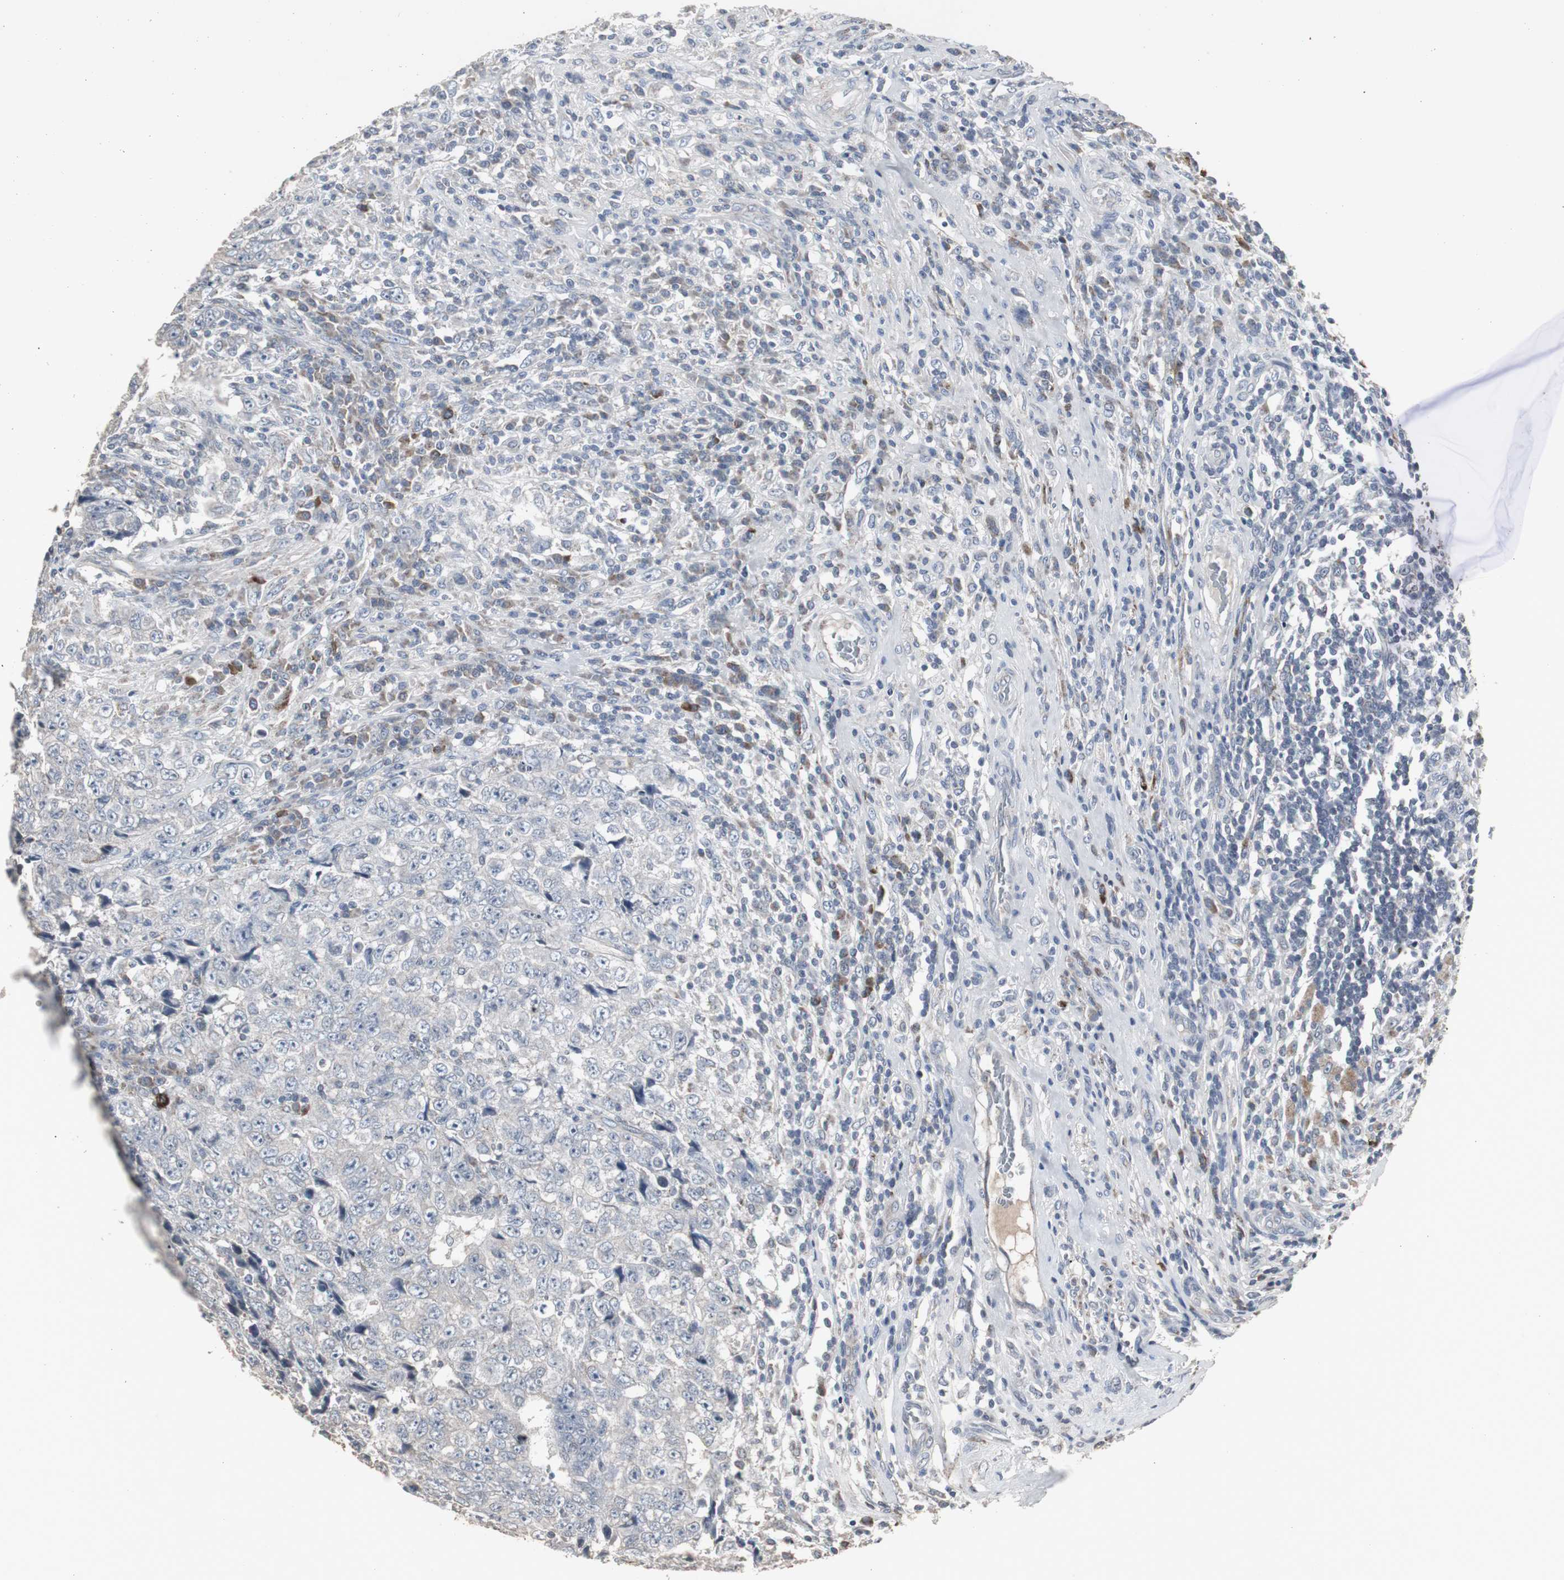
{"staining": {"intensity": "negative", "quantity": "none", "location": "none"}, "tissue": "testis cancer", "cell_type": "Tumor cells", "image_type": "cancer", "snomed": [{"axis": "morphology", "description": "Necrosis, NOS"}, {"axis": "morphology", "description": "Carcinoma, Embryonal, NOS"}, {"axis": "topography", "description": "Testis"}], "caption": "Human testis embryonal carcinoma stained for a protein using IHC exhibits no expression in tumor cells.", "gene": "ACAA1", "patient": {"sex": "male", "age": 19}}